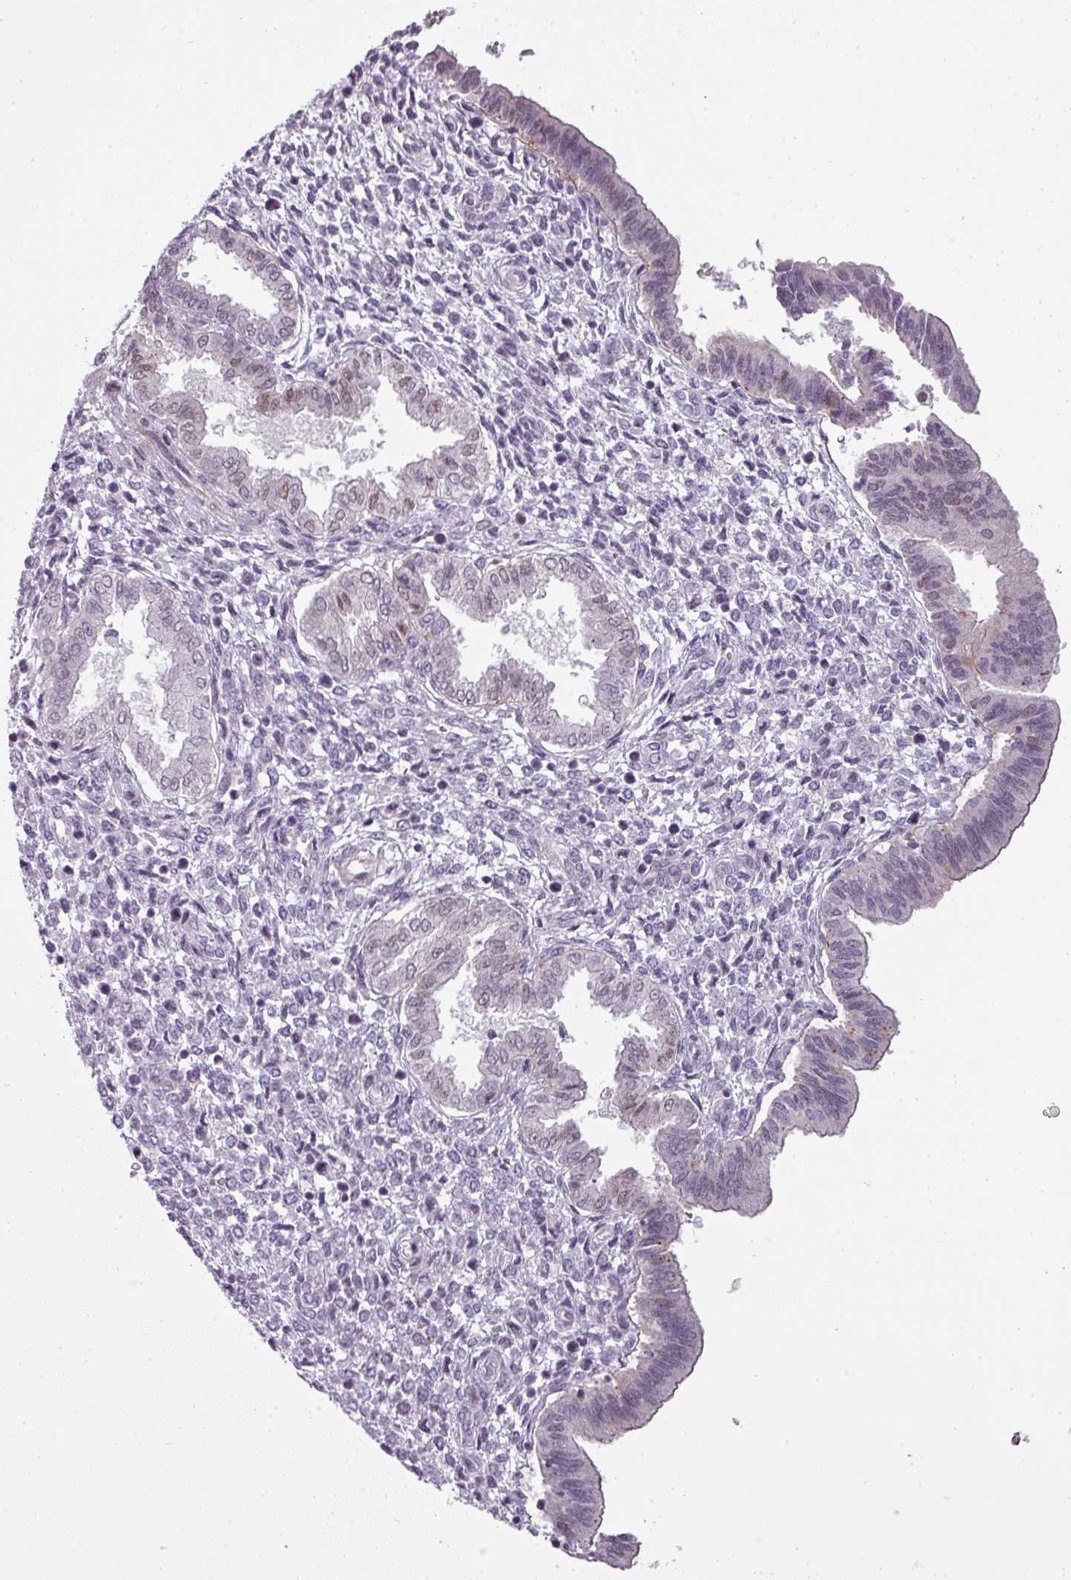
{"staining": {"intensity": "negative", "quantity": "none", "location": "none"}, "tissue": "endometrium", "cell_type": "Cells in endometrial stroma", "image_type": "normal", "snomed": [{"axis": "morphology", "description": "Normal tissue, NOS"}, {"axis": "topography", "description": "Endometrium"}], "caption": "A high-resolution histopathology image shows immunohistochemistry (IHC) staining of normal endometrium, which reveals no significant positivity in cells in endometrial stroma. The staining was performed using DAB to visualize the protein expression in brown, while the nuclei were stained in blue with hematoxylin (Magnification: 20x).", "gene": "CHRDL1", "patient": {"sex": "female", "age": 24}}